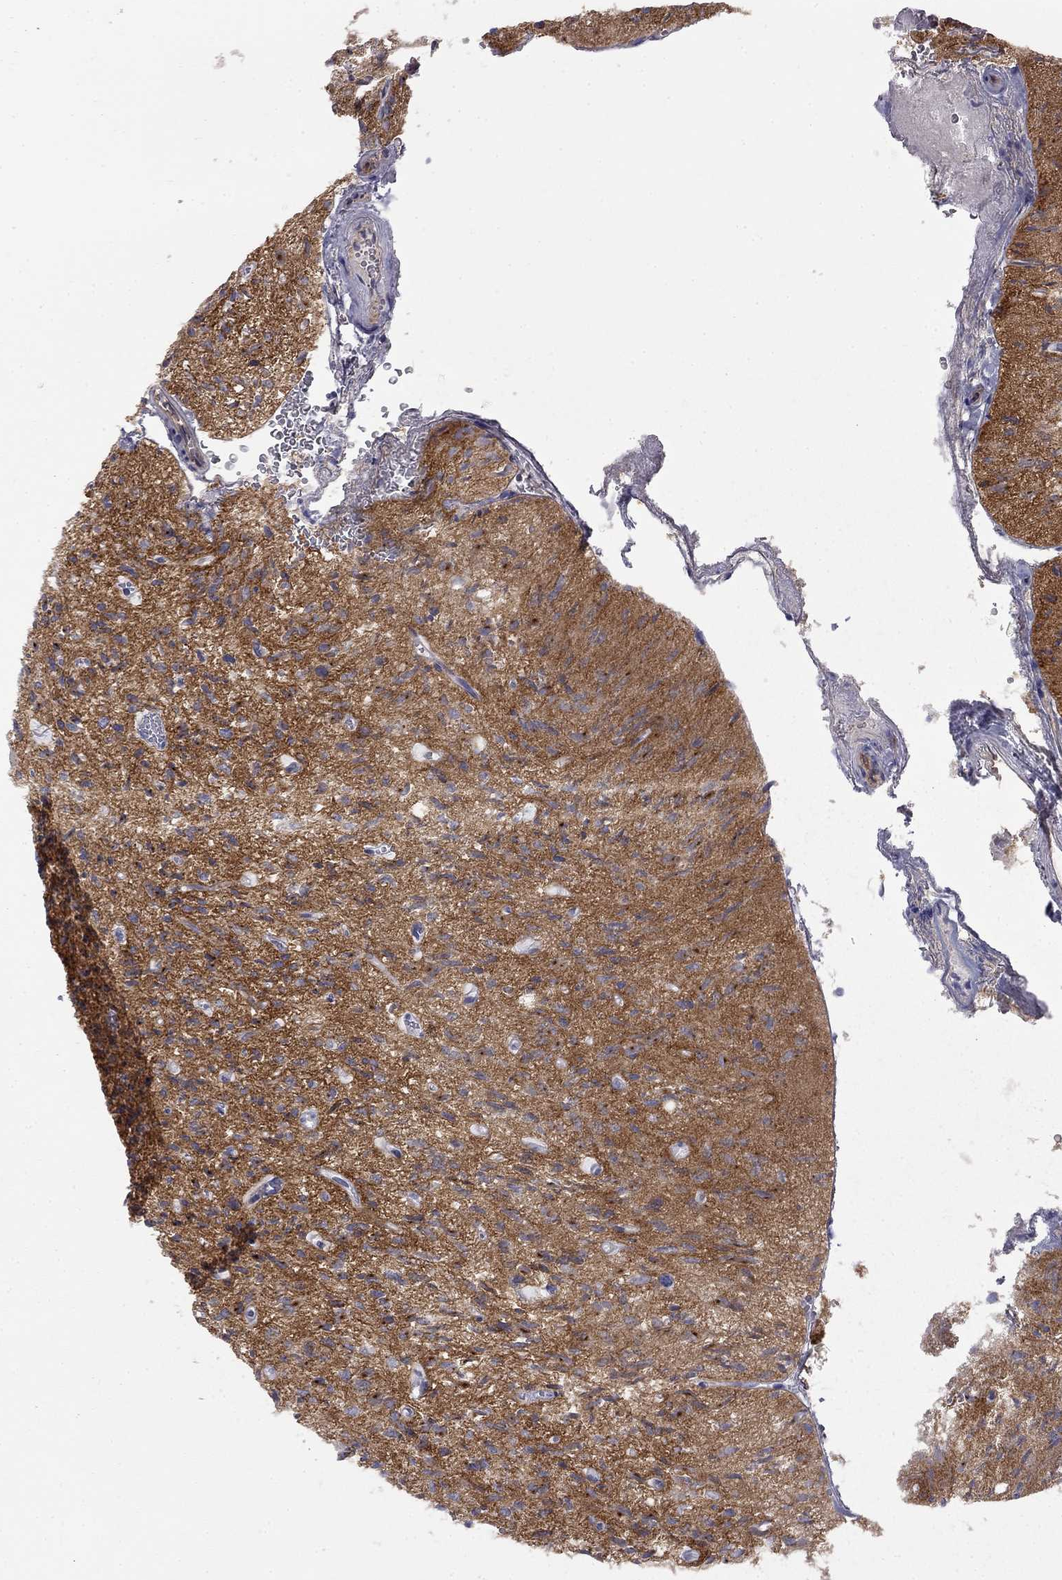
{"staining": {"intensity": "strong", "quantity": "<25%", "location": "cytoplasmic/membranous"}, "tissue": "glioma", "cell_type": "Tumor cells", "image_type": "cancer", "snomed": [{"axis": "morphology", "description": "Glioma, malignant, High grade"}, {"axis": "topography", "description": "Brain"}], "caption": "Immunohistochemical staining of high-grade glioma (malignant) shows strong cytoplasmic/membranous protein expression in approximately <25% of tumor cells.", "gene": "GPRC5B", "patient": {"sex": "male", "age": 64}}